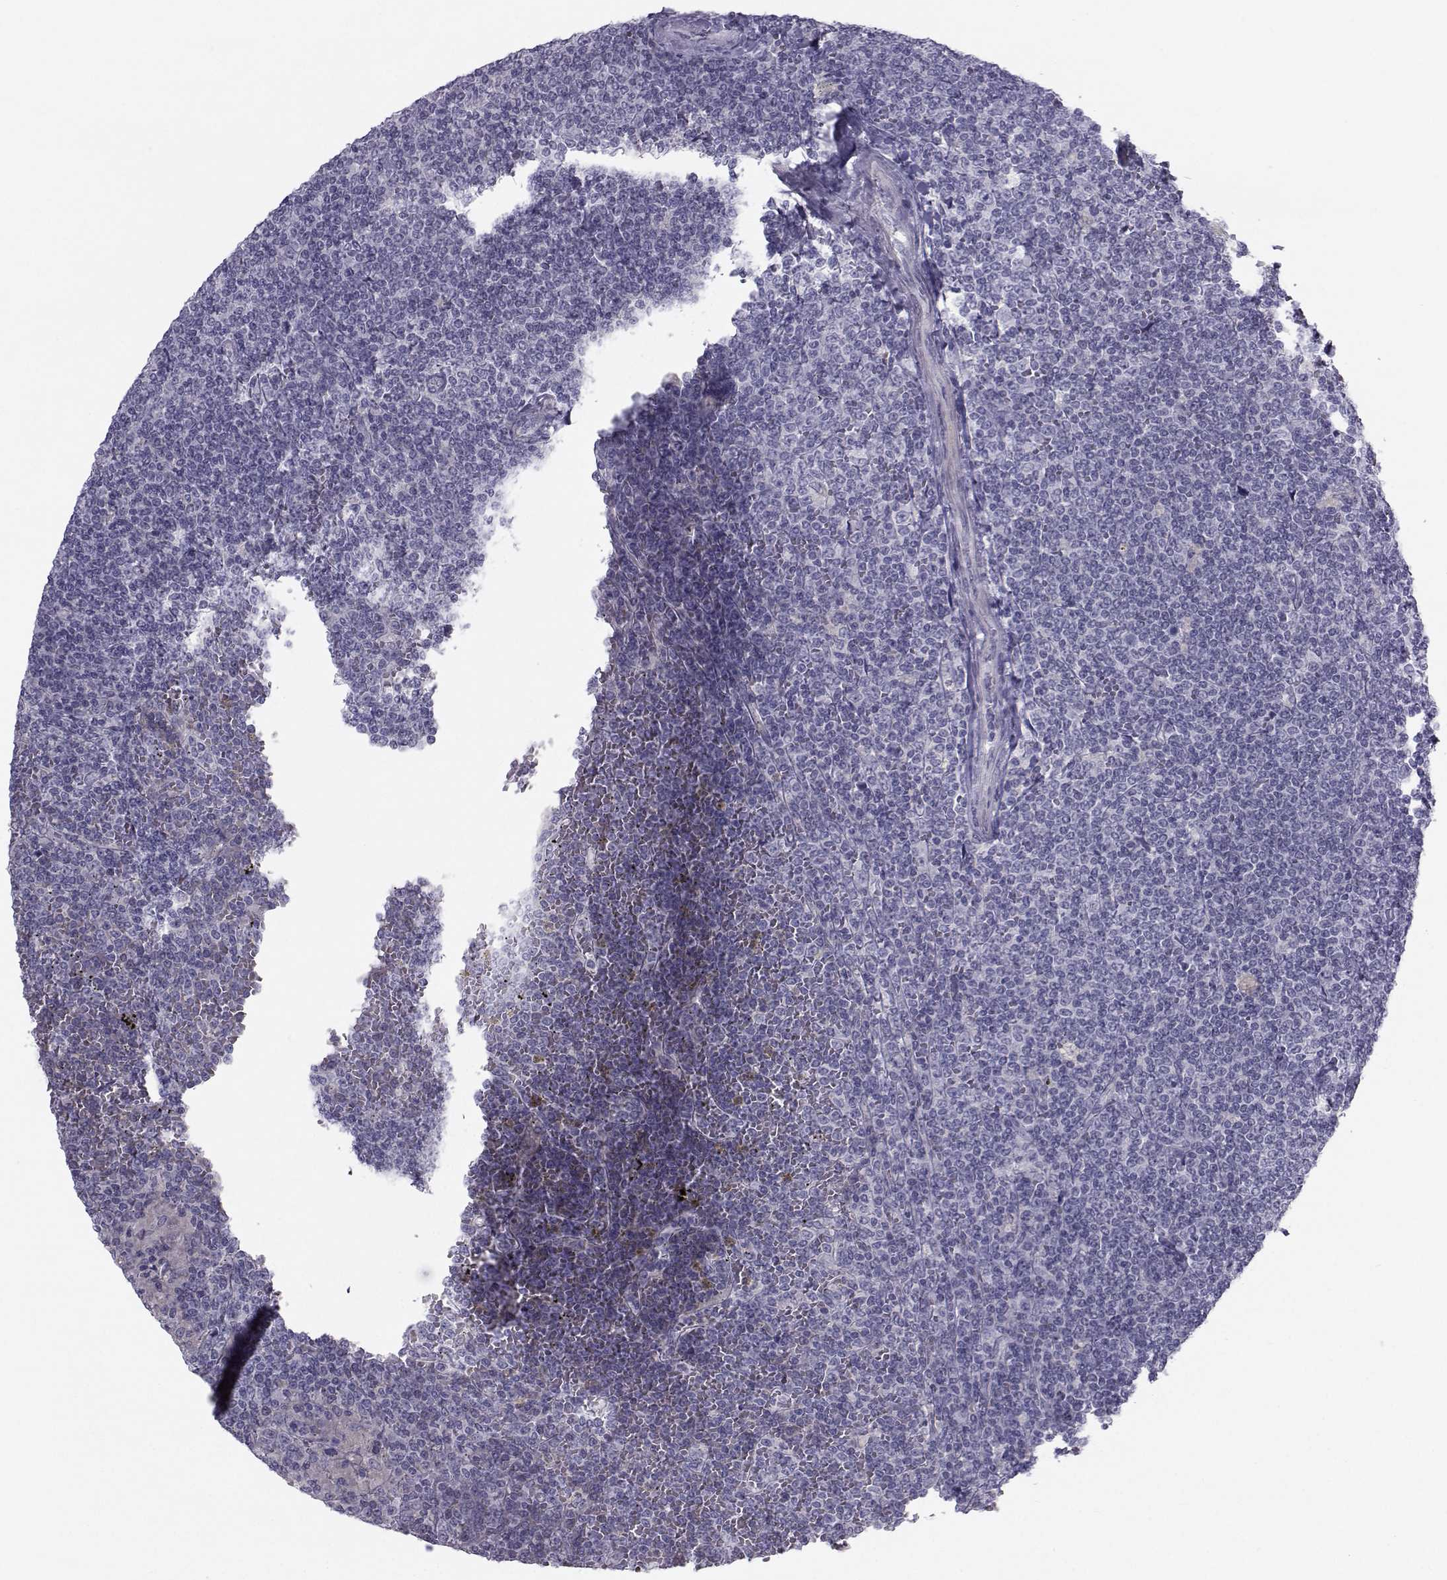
{"staining": {"intensity": "negative", "quantity": "none", "location": "none"}, "tissue": "lymphoma", "cell_type": "Tumor cells", "image_type": "cancer", "snomed": [{"axis": "morphology", "description": "Malignant lymphoma, non-Hodgkin's type, Low grade"}, {"axis": "topography", "description": "Spleen"}], "caption": "Human low-grade malignant lymphoma, non-Hodgkin's type stained for a protein using immunohistochemistry (IHC) reveals no staining in tumor cells.", "gene": "GARIN3", "patient": {"sex": "female", "age": 19}}